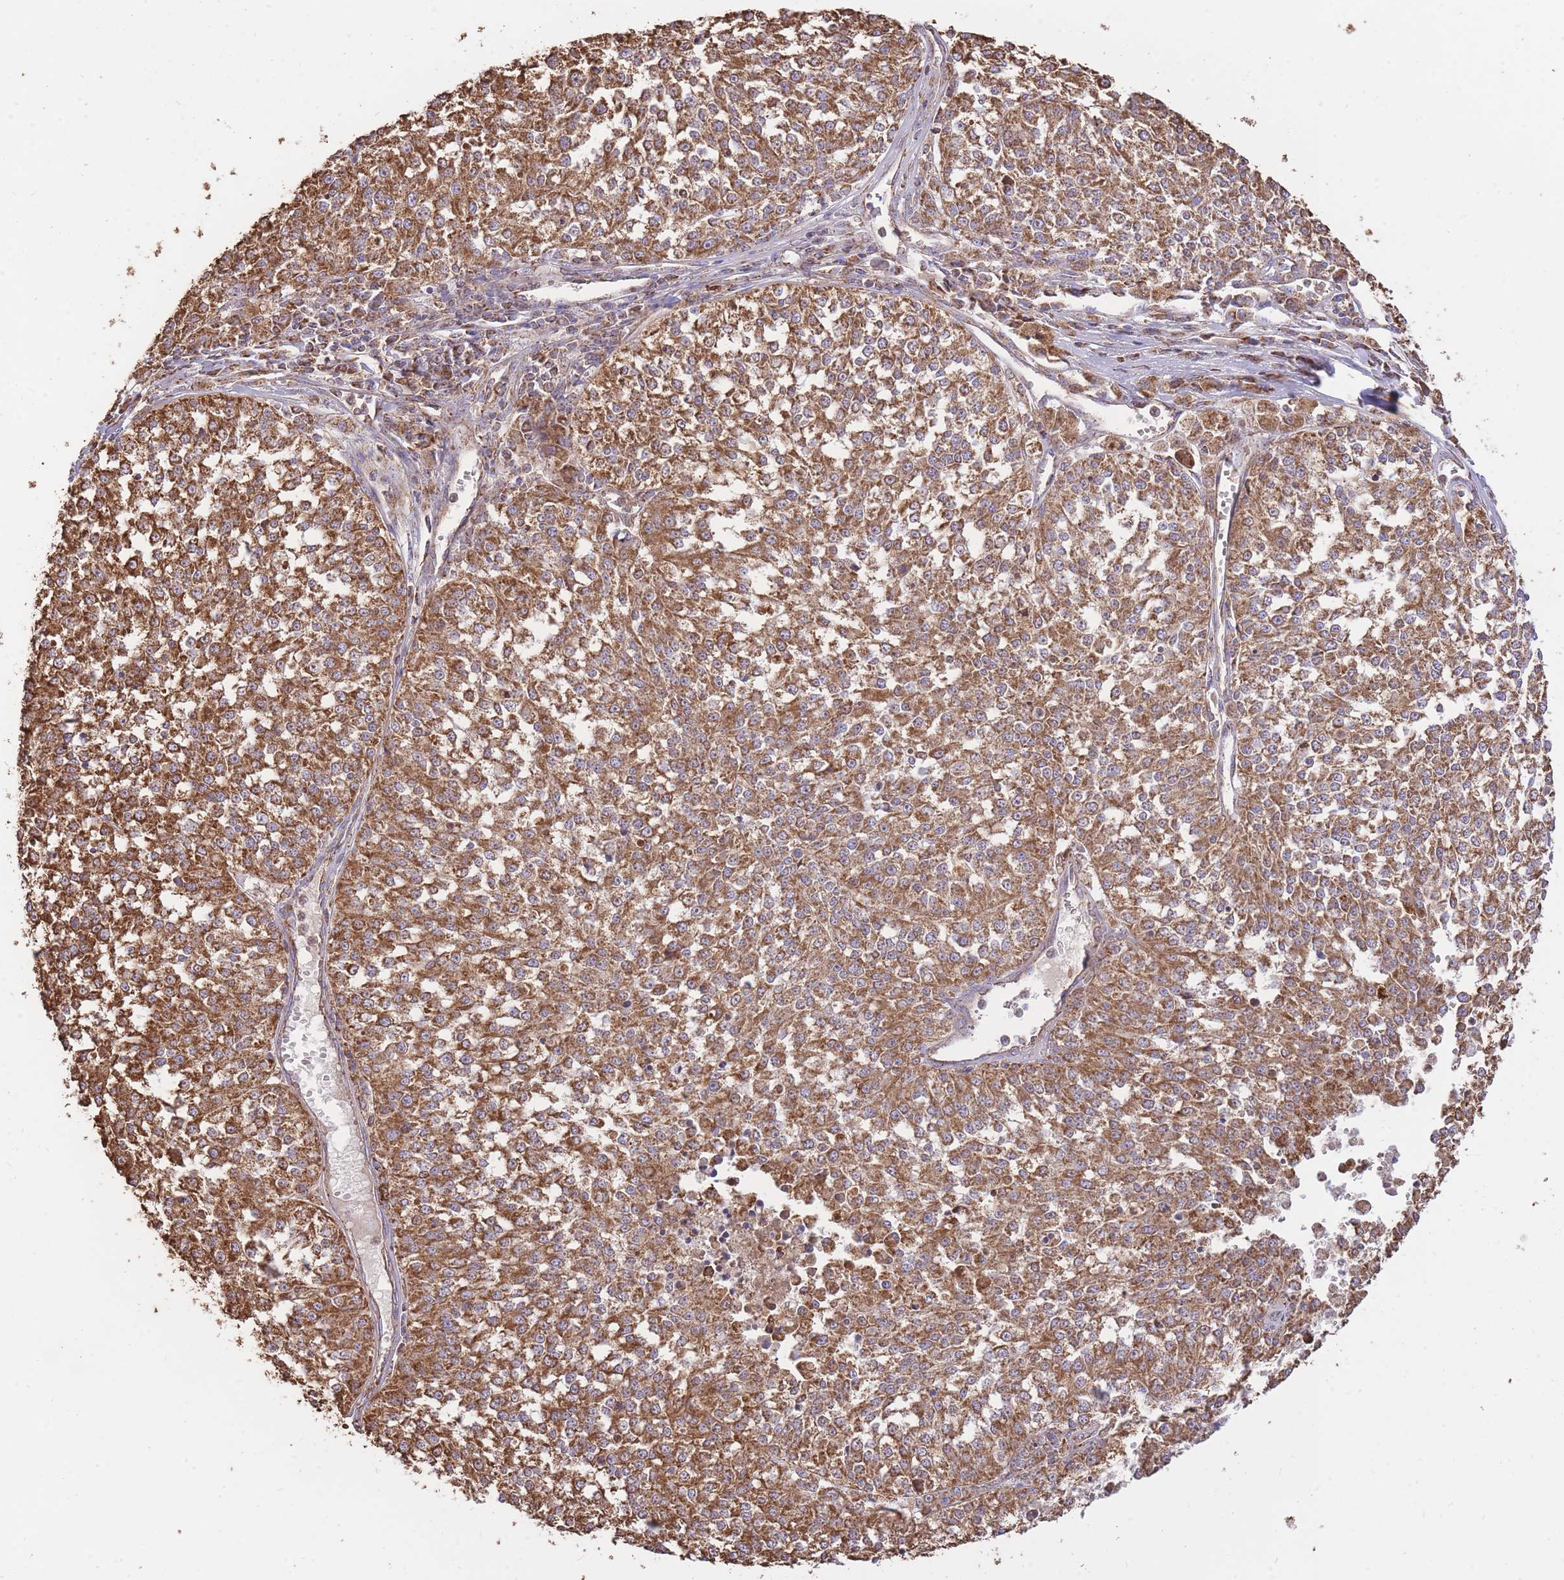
{"staining": {"intensity": "moderate", "quantity": ">75%", "location": "cytoplasmic/membranous"}, "tissue": "melanoma", "cell_type": "Tumor cells", "image_type": "cancer", "snomed": [{"axis": "morphology", "description": "Malignant melanoma, NOS"}, {"axis": "topography", "description": "Skin"}], "caption": "Brown immunohistochemical staining in malignant melanoma displays moderate cytoplasmic/membranous positivity in about >75% of tumor cells.", "gene": "PREP", "patient": {"sex": "female", "age": 64}}